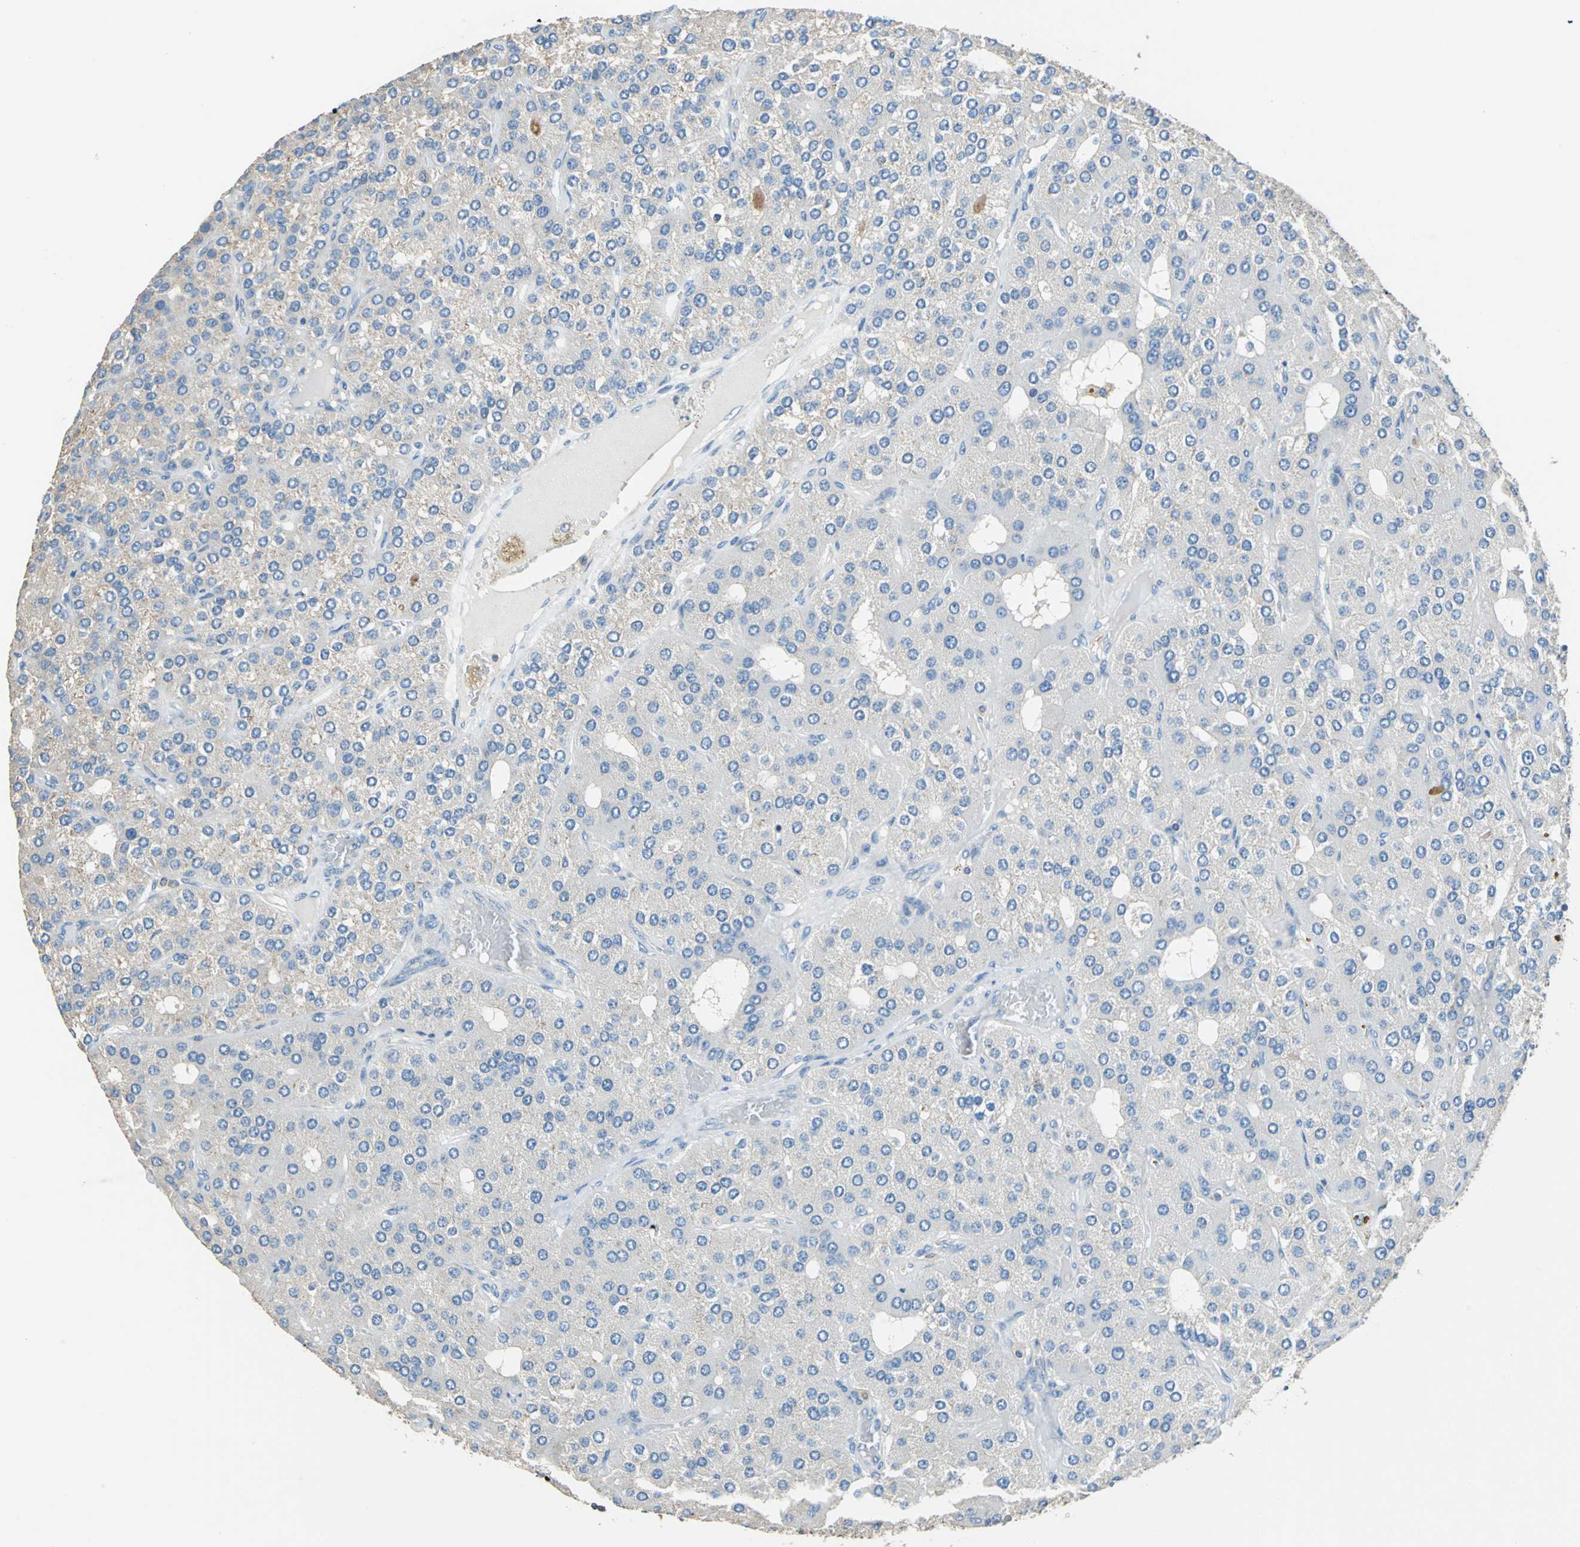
{"staining": {"intensity": "negative", "quantity": "none", "location": "none"}, "tissue": "parathyroid gland", "cell_type": "Glandular cells", "image_type": "normal", "snomed": [{"axis": "morphology", "description": "Normal tissue, NOS"}, {"axis": "morphology", "description": "Adenoma, NOS"}, {"axis": "topography", "description": "Parathyroid gland"}], "caption": "Immunohistochemical staining of normal parathyroid gland reveals no significant positivity in glandular cells. (Stains: DAB IHC with hematoxylin counter stain, Microscopy: brightfield microscopy at high magnification).", "gene": "PRKCA", "patient": {"sex": "female", "age": 86}}